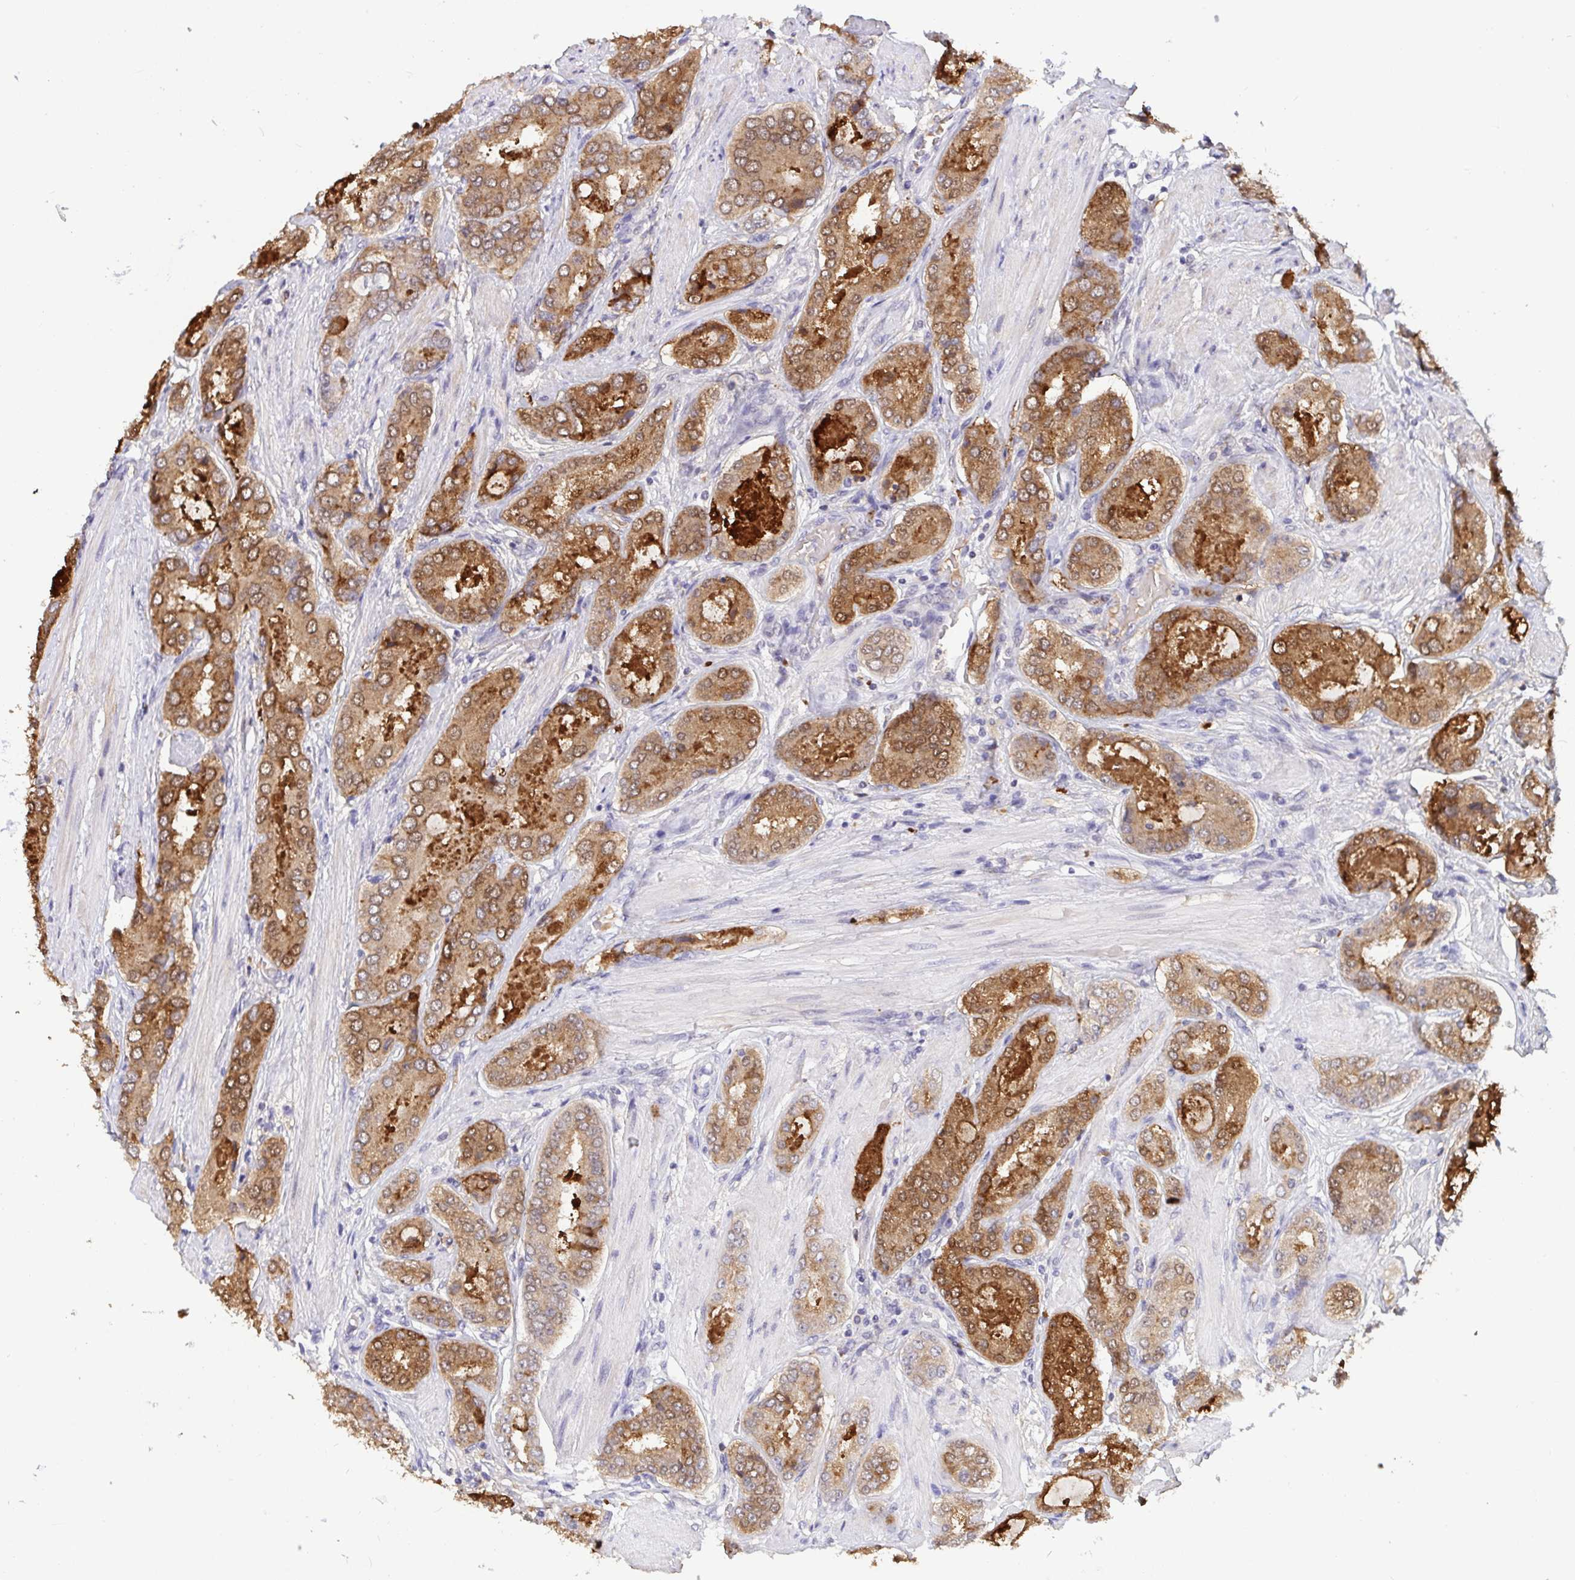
{"staining": {"intensity": "strong", "quantity": ">75%", "location": "cytoplasmic/membranous"}, "tissue": "prostate cancer", "cell_type": "Tumor cells", "image_type": "cancer", "snomed": [{"axis": "morphology", "description": "Adenocarcinoma, High grade"}, {"axis": "topography", "description": "Prostate"}], "caption": "Immunohistochemical staining of human adenocarcinoma (high-grade) (prostate) shows high levels of strong cytoplasmic/membranous protein staining in approximately >75% of tumor cells.", "gene": "WDR72", "patient": {"sex": "male", "age": 63}}